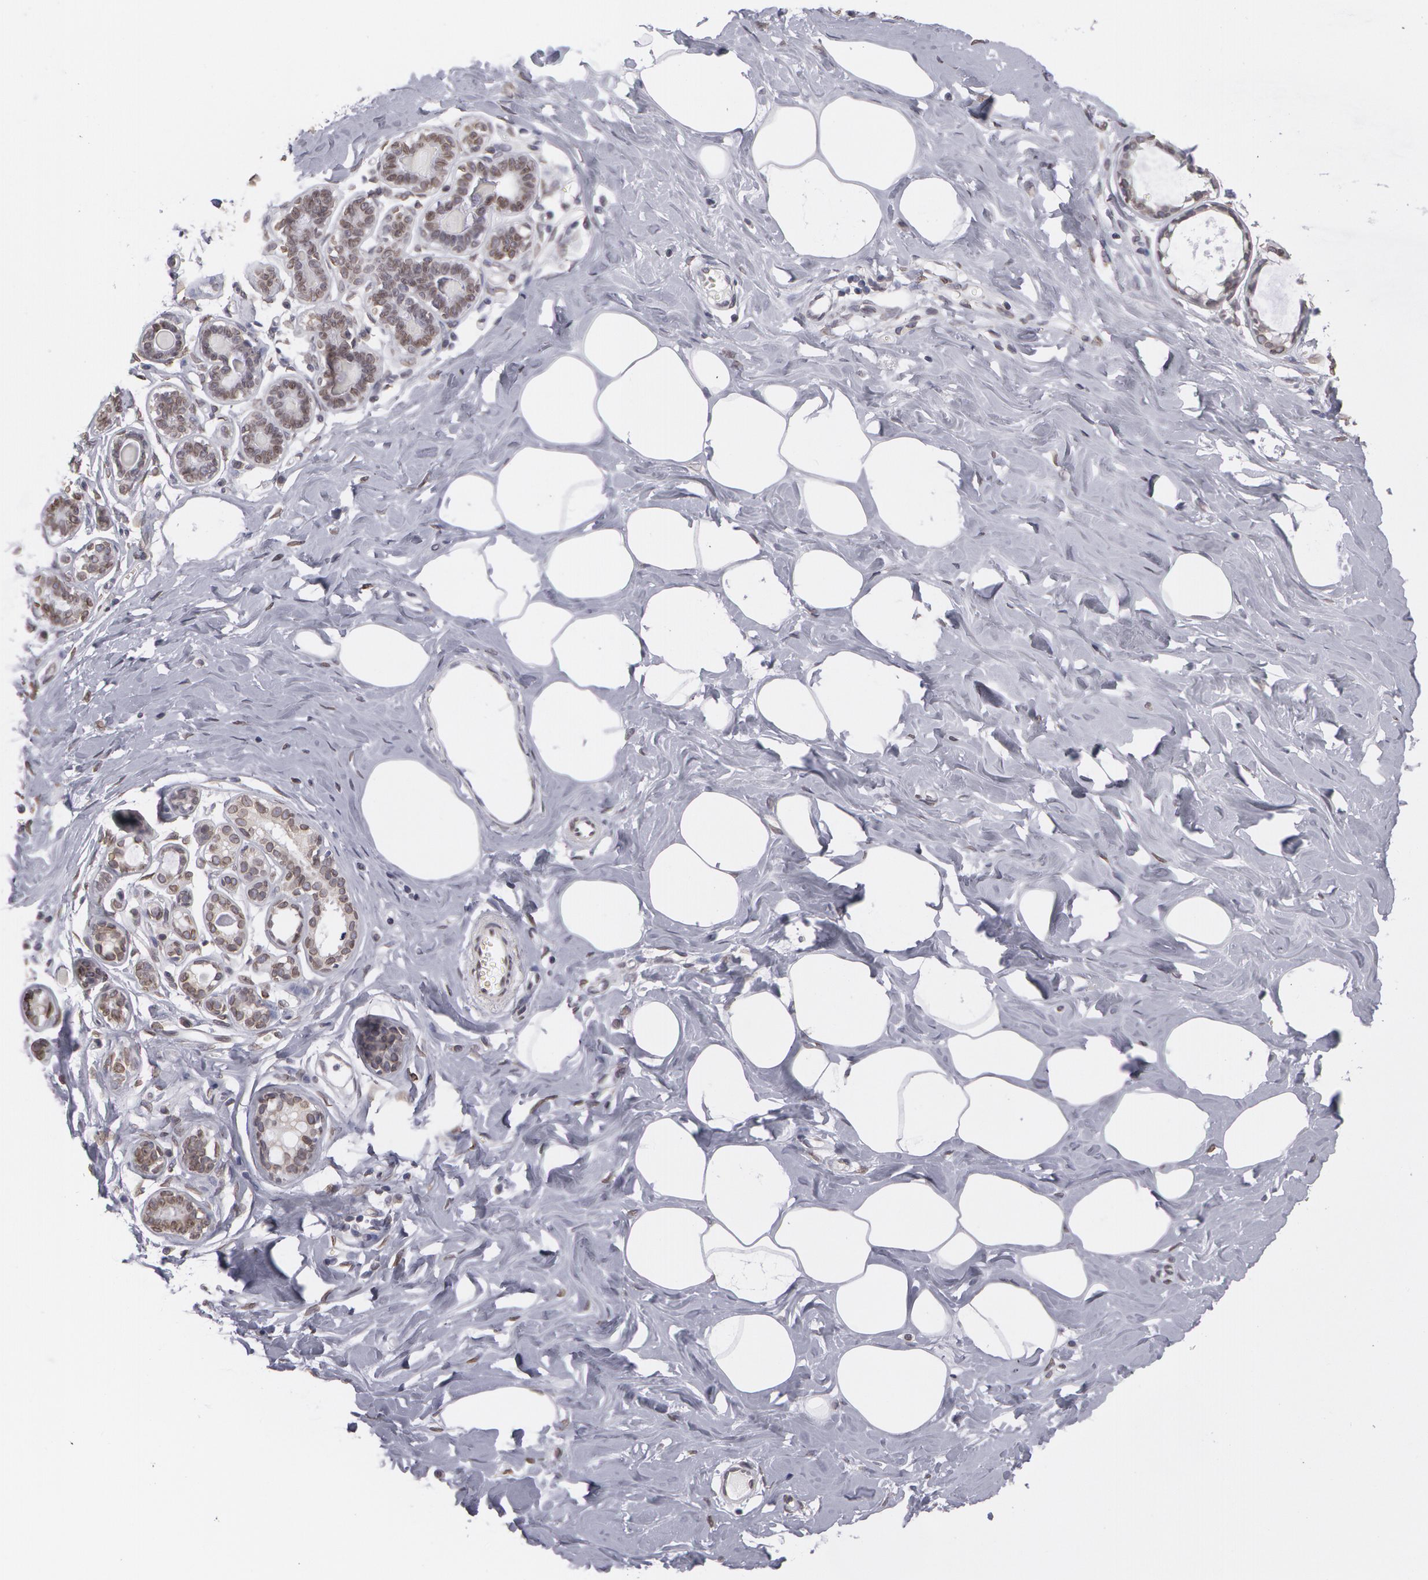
{"staining": {"intensity": "negative", "quantity": "none", "location": "none"}, "tissue": "breast", "cell_type": "Adipocytes", "image_type": "normal", "snomed": [{"axis": "morphology", "description": "Normal tissue, NOS"}, {"axis": "topography", "description": "Breast"}], "caption": "IHC histopathology image of benign breast: human breast stained with DAB reveals no significant protein positivity in adipocytes.", "gene": "EMD", "patient": {"sex": "female", "age": 45}}